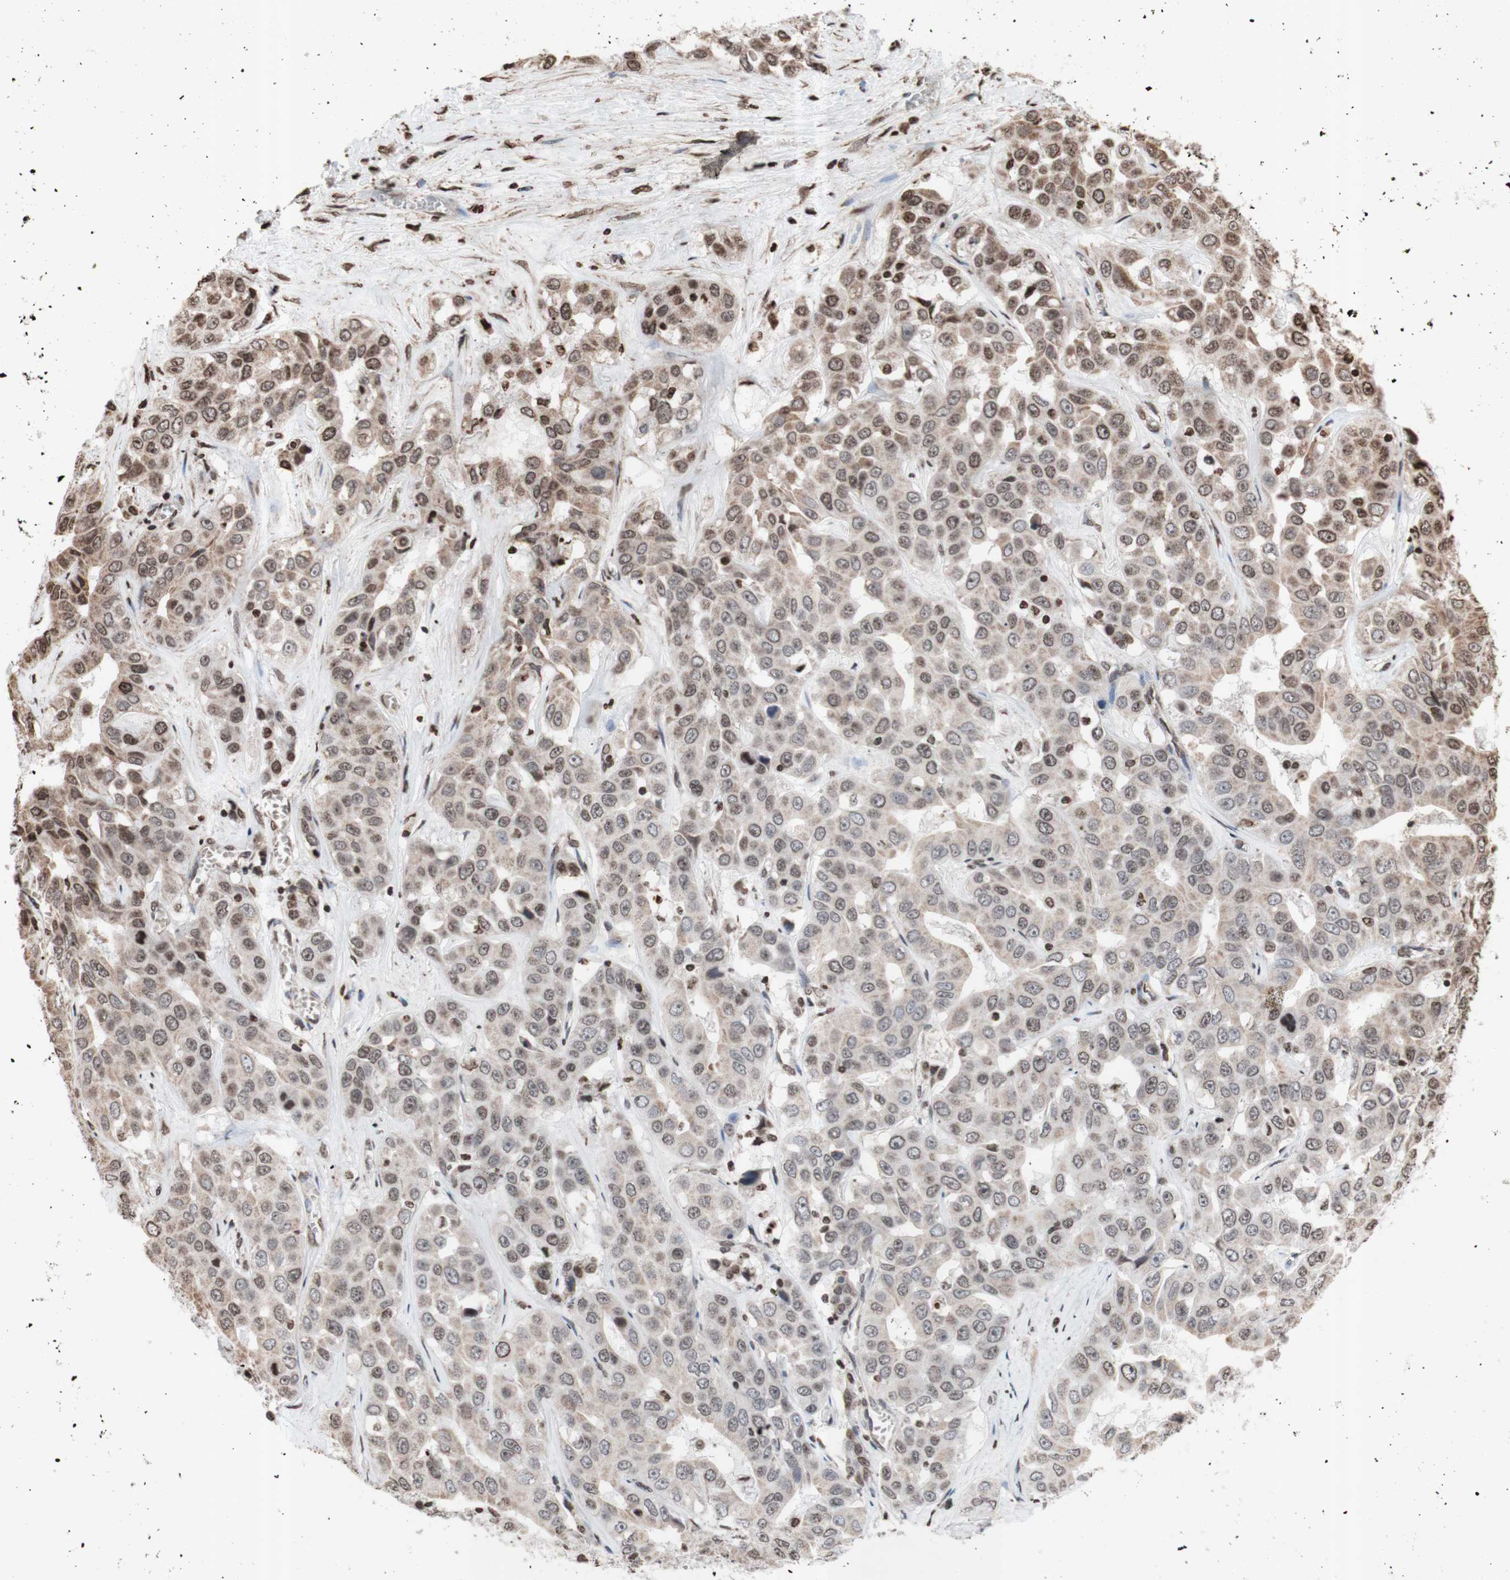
{"staining": {"intensity": "moderate", "quantity": "25%-75%", "location": "cytoplasmic/membranous,nuclear"}, "tissue": "liver cancer", "cell_type": "Tumor cells", "image_type": "cancer", "snomed": [{"axis": "morphology", "description": "Cholangiocarcinoma"}, {"axis": "topography", "description": "Liver"}], "caption": "The micrograph displays immunohistochemical staining of liver cholangiocarcinoma. There is moderate cytoplasmic/membranous and nuclear positivity is seen in about 25%-75% of tumor cells. (DAB (3,3'-diaminobenzidine) = brown stain, brightfield microscopy at high magnification).", "gene": "SNAI2", "patient": {"sex": "female", "age": 52}}